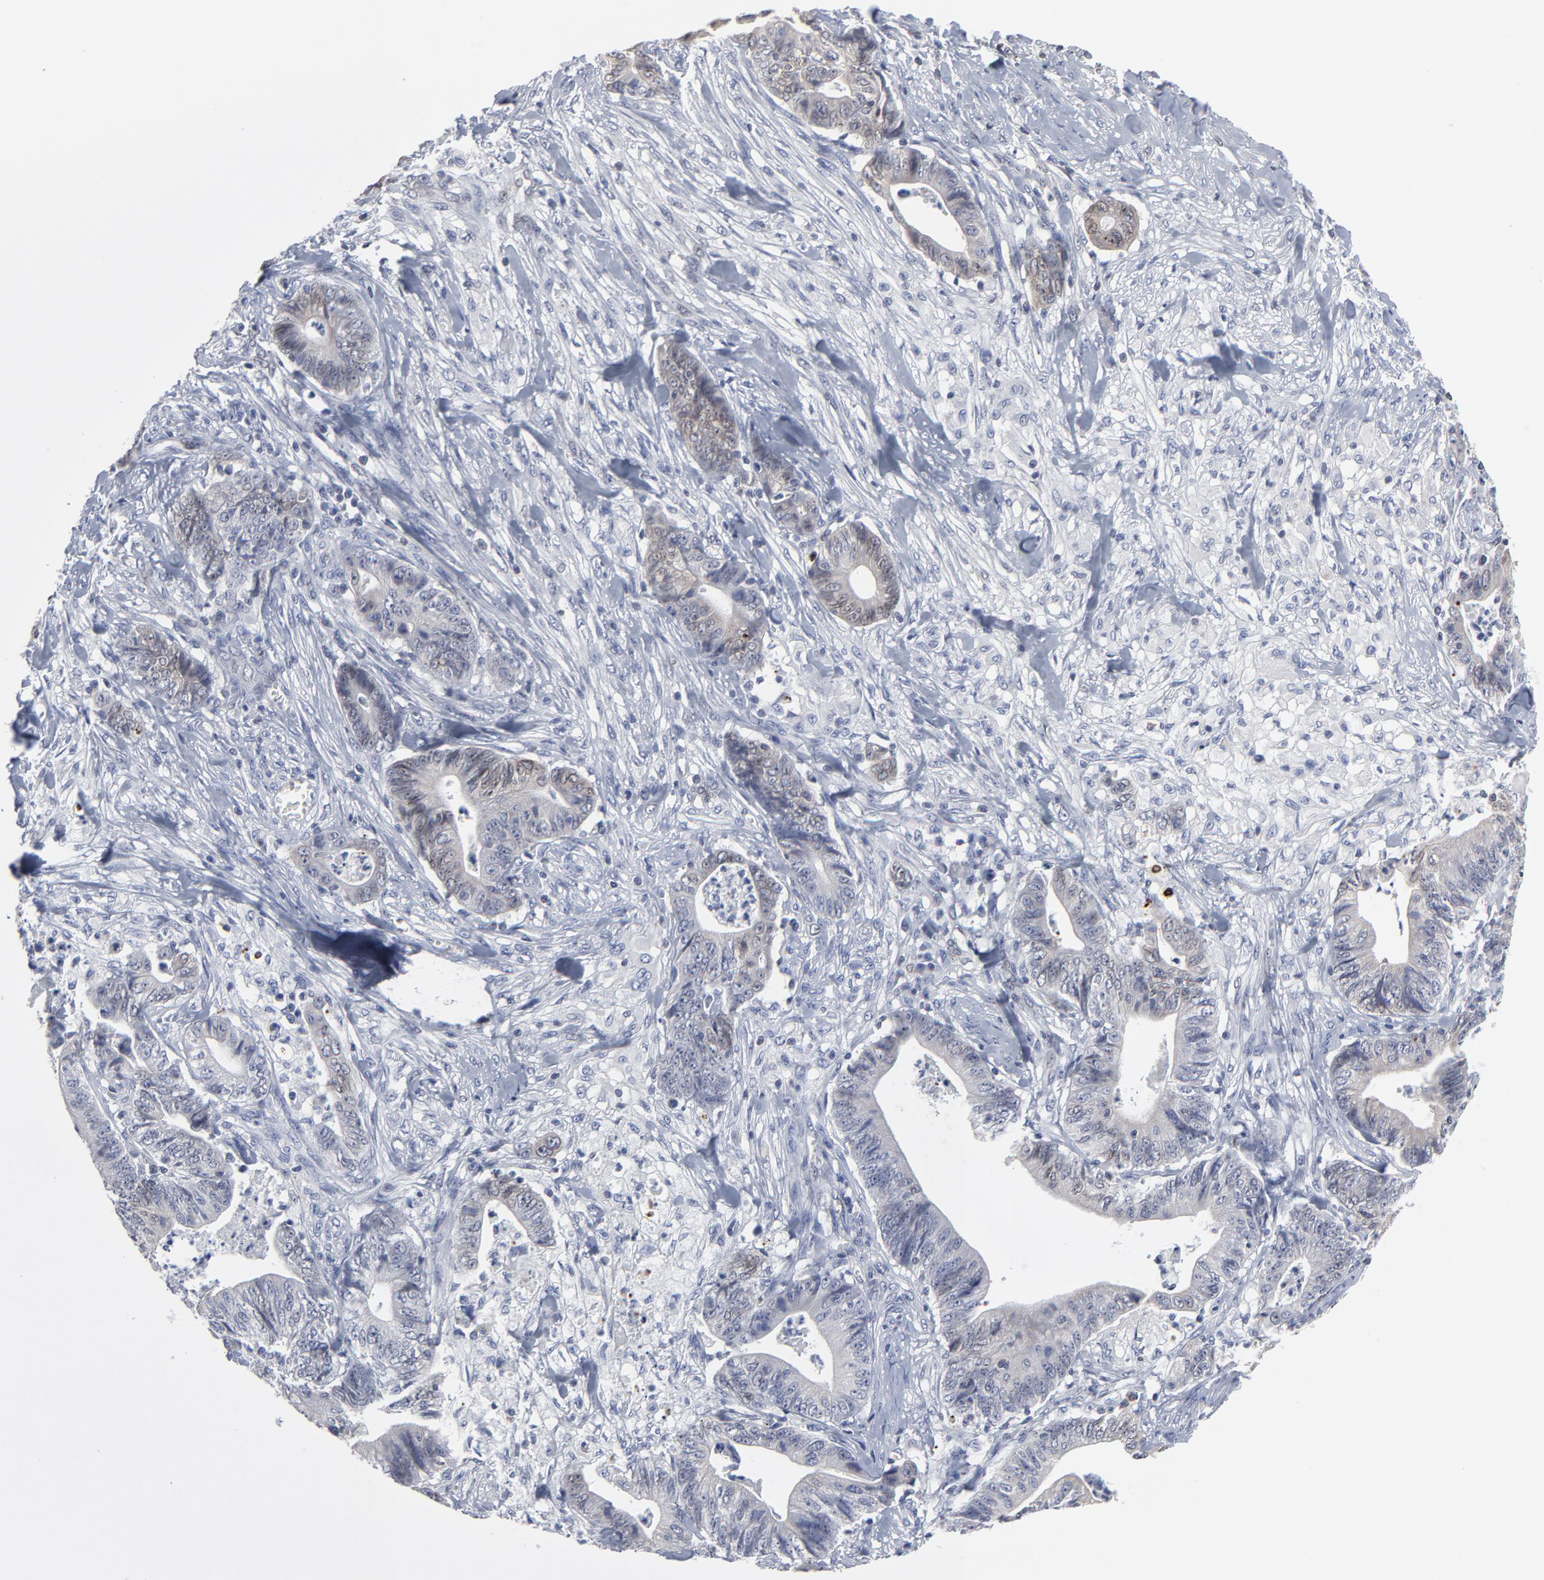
{"staining": {"intensity": "weak", "quantity": "25%-75%", "location": "cytoplasmic/membranous,nuclear"}, "tissue": "stomach cancer", "cell_type": "Tumor cells", "image_type": "cancer", "snomed": [{"axis": "morphology", "description": "Adenocarcinoma, NOS"}, {"axis": "topography", "description": "Stomach, lower"}], "caption": "The immunohistochemical stain labels weak cytoplasmic/membranous and nuclear positivity in tumor cells of stomach cancer tissue.", "gene": "SYNE2", "patient": {"sex": "female", "age": 86}}